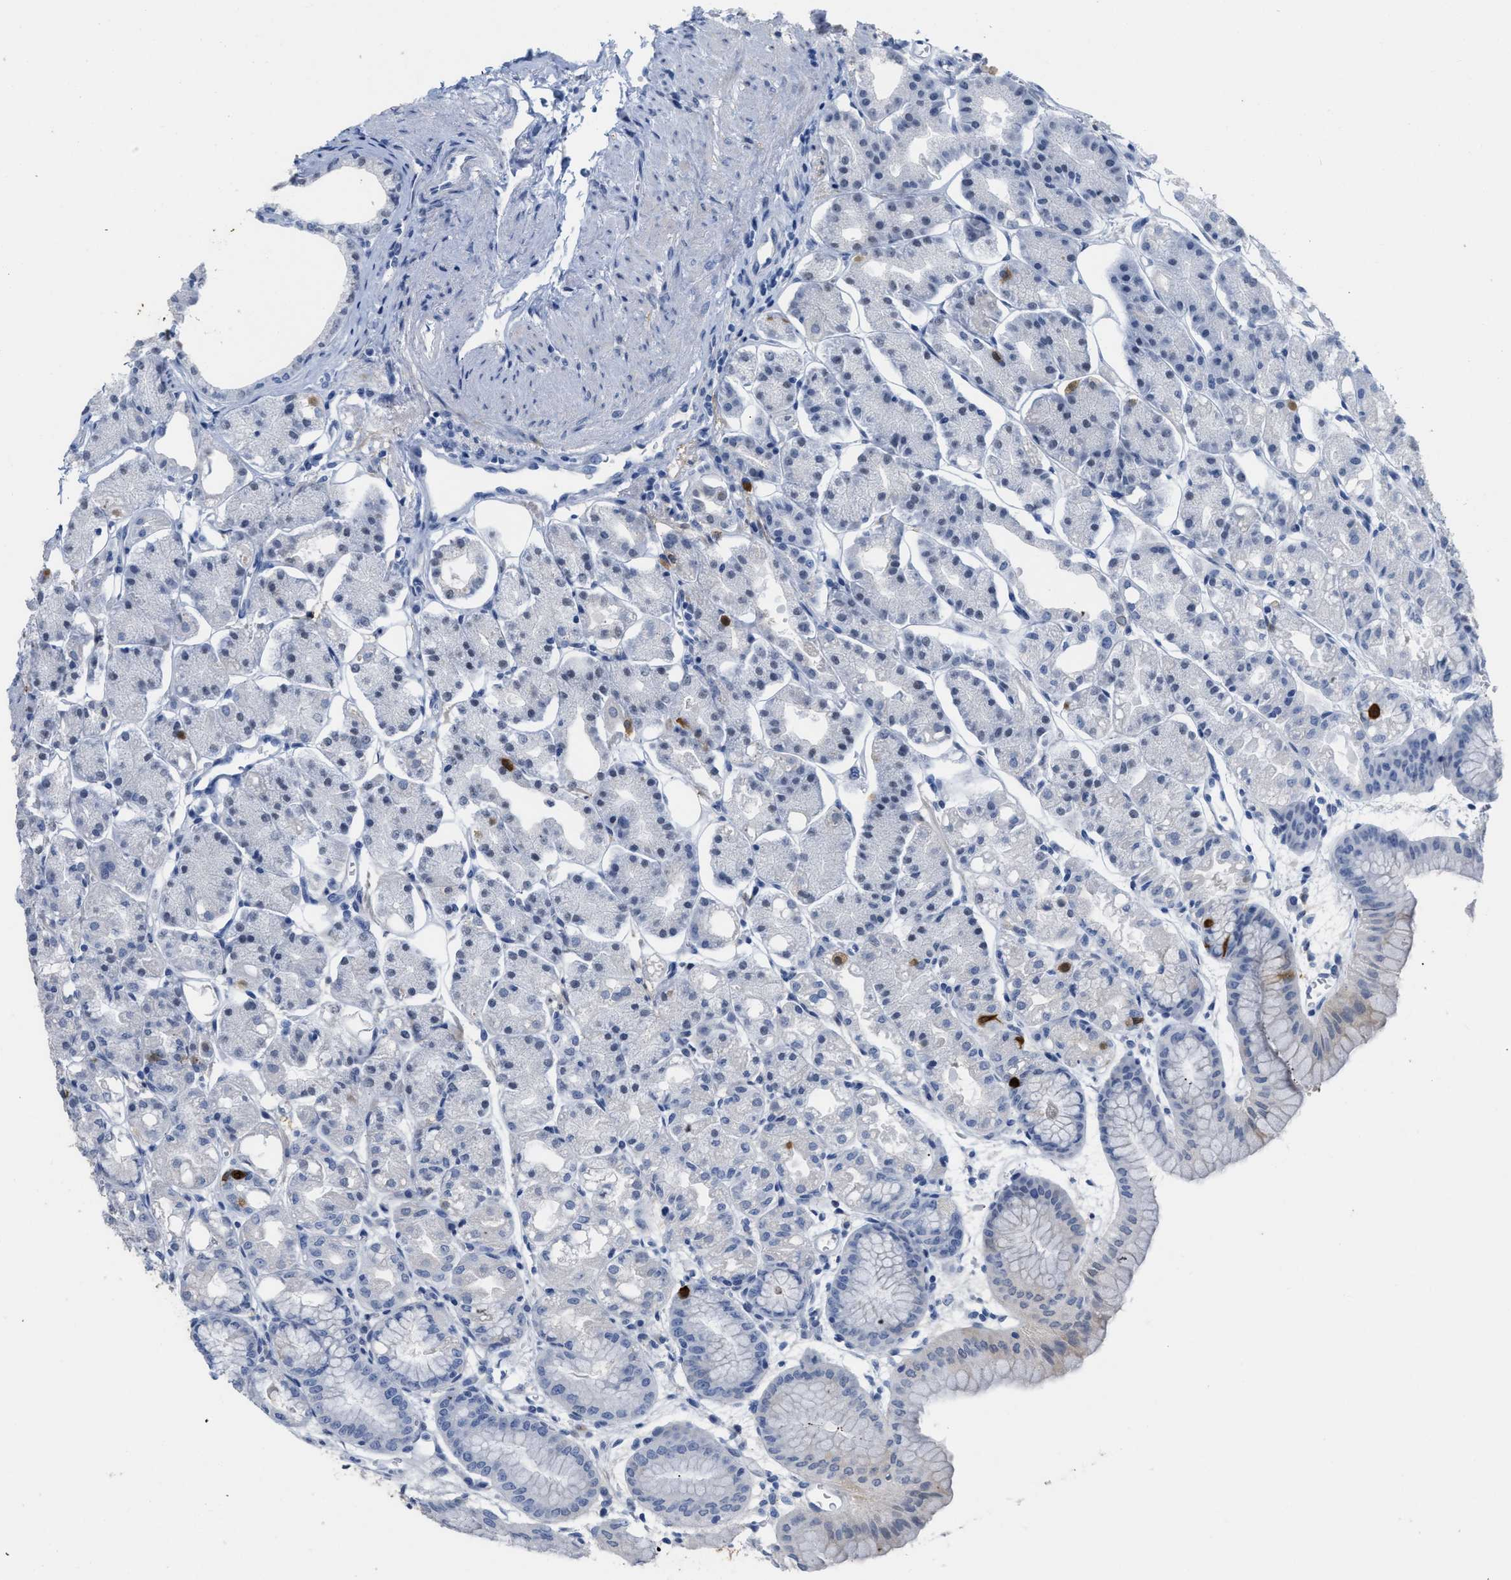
{"staining": {"intensity": "negative", "quantity": "none", "location": "none"}, "tissue": "stomach", "cell_type": "Glandular cells", "image_type": "normal", "snomed": [{"axis": "morphology", "description": "Normal tissue, NOS"}, {"axis": "topography", "description": "Stomach, lower"}], "caption": "IHC histopathology image of benign human stomach stained for a protein (brown), which shows no staining in glandular cells. Nuclei are stained in blue.", "gene": "CRYM", "patient": {"sex": "male", "age": 71}}